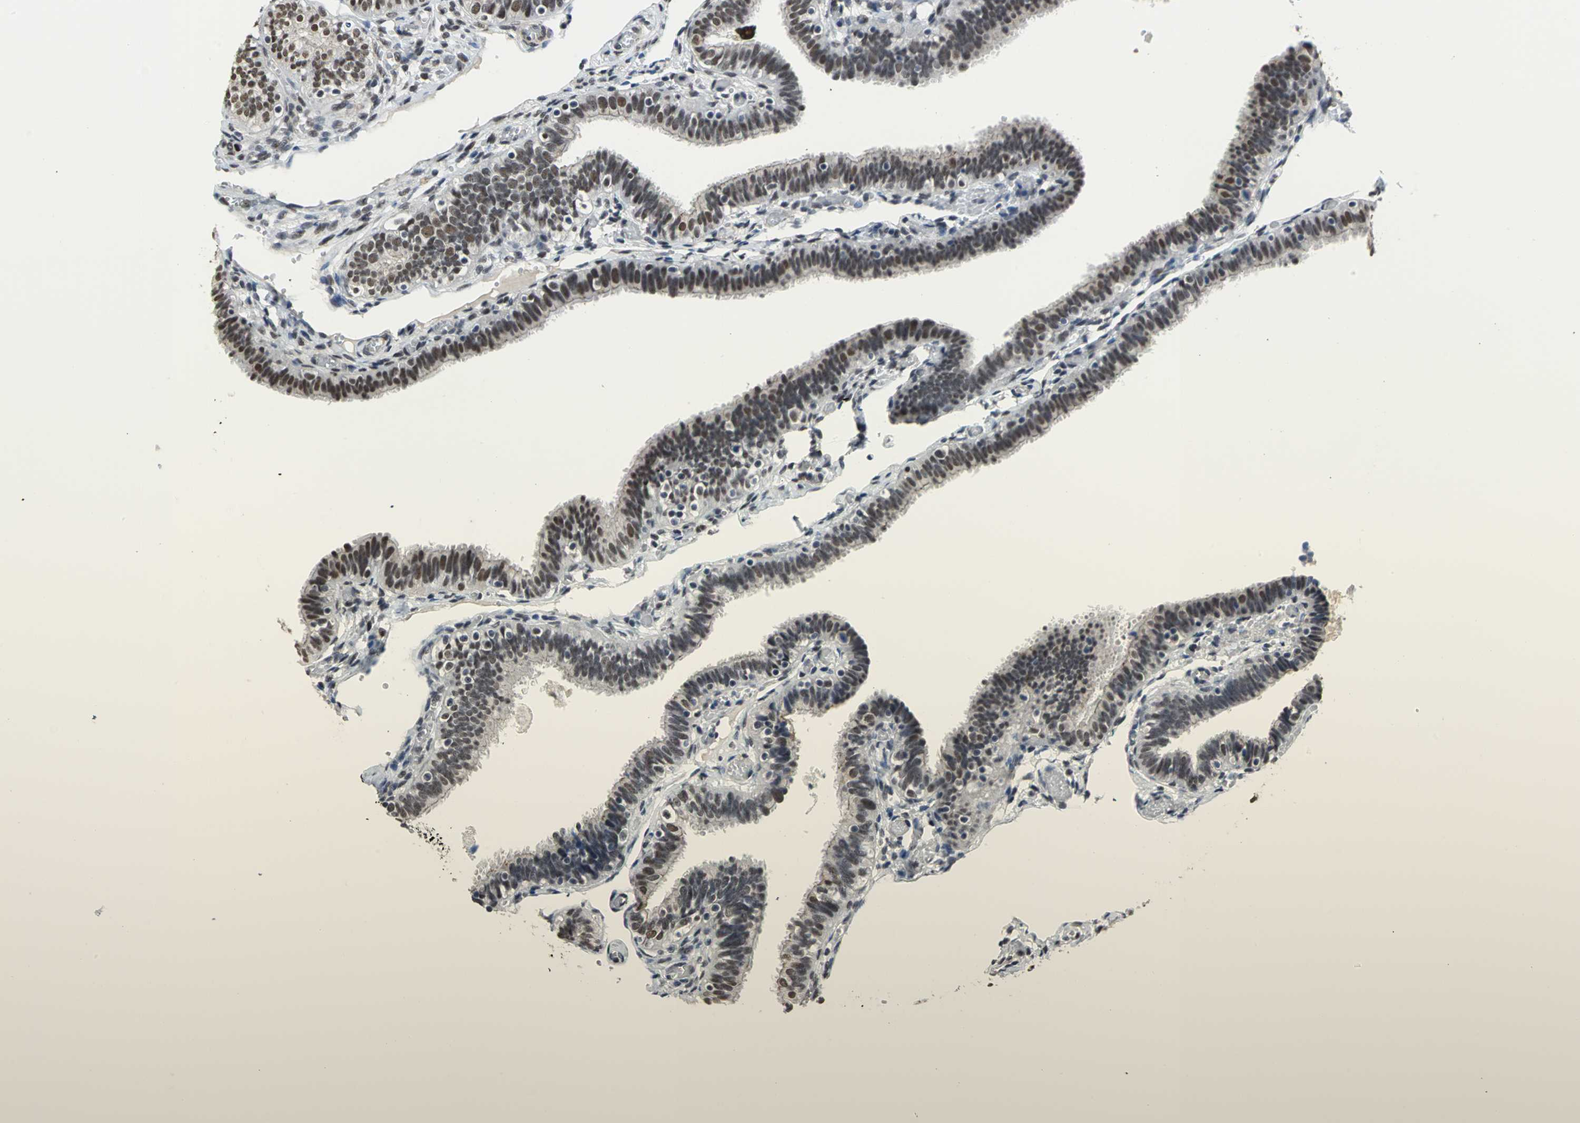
{"staining": {"intensity": "strong", "quantity": ">75%", "location": "nuclear"}, "tissue": "fallopian tube", "cell_type": "Glandular cells", "image_type": "normal", "snomed": [{"axis": "morphology", "description": "Normal tissue, NOS"}, {"axis": "topography", "description": "Fallopian tube"}], "caption": "This image demonstrates benign fallopian tube stained with immunohistochemistry to label a protein in brown. The nuclear of glandular cells show strong positivity for the protein. Nuclei are counter-stained blue.", "gene": "CCDC88C", "patient": {"sex": "female", "age": 46}}